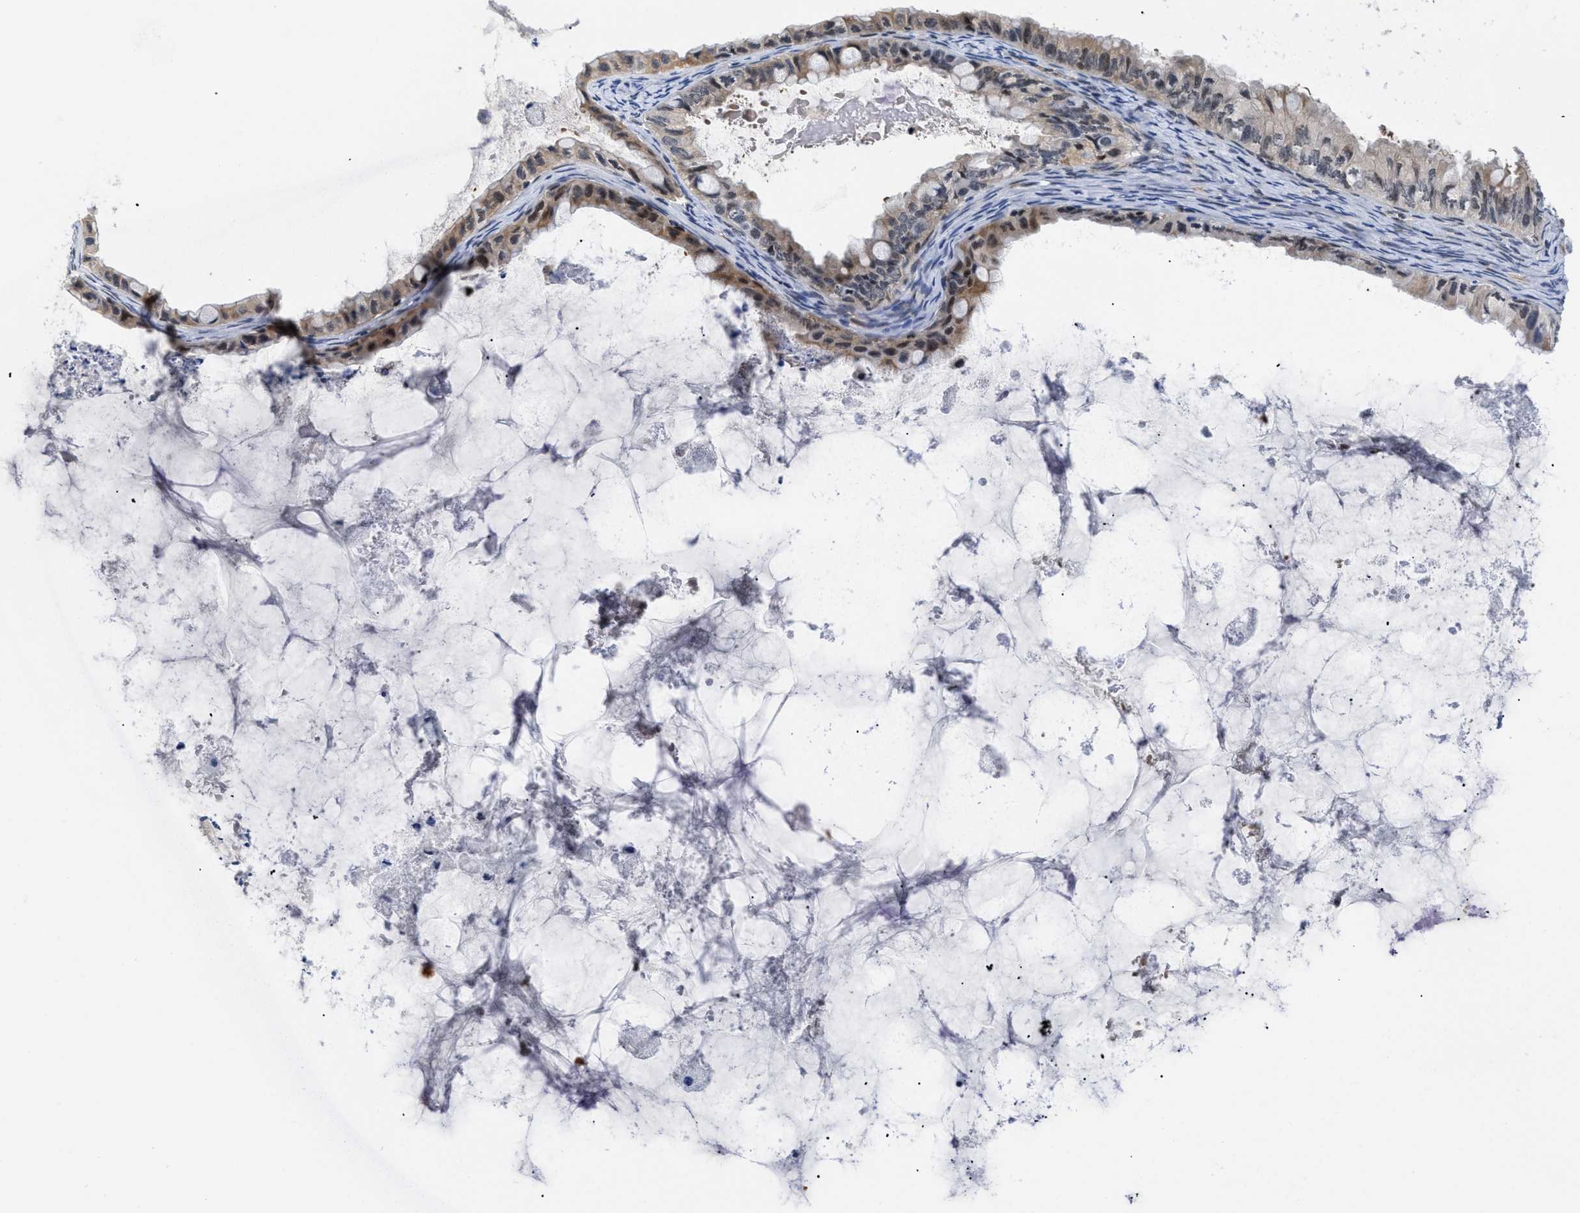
{"staining": {"intensity": "moderate", "quantity": "25%-75%", "location": "cytoplasmic/membranous,nuclear"}, "tissue": "ovarian cancer", "cell_type": "Tumor cells", "image_type": "cancer", "snomed": [{"axis": "morphology", "description": "Cystadenocarcinoma, mucinous, NOS"}, {"axis": "topography", "description": "Ovary"}], "caption": "This photomicrograph demonstrates ovarian cancer stained with immunohistochemistry to label a protein in brown. The cytoplasmic/membranous and nuclear of tumor cells show moderate positivity for the protein. Nuclei are counter-stained blue.", "gene": "SLC29A2", "patient": {"sex": "female", "age": 80}}